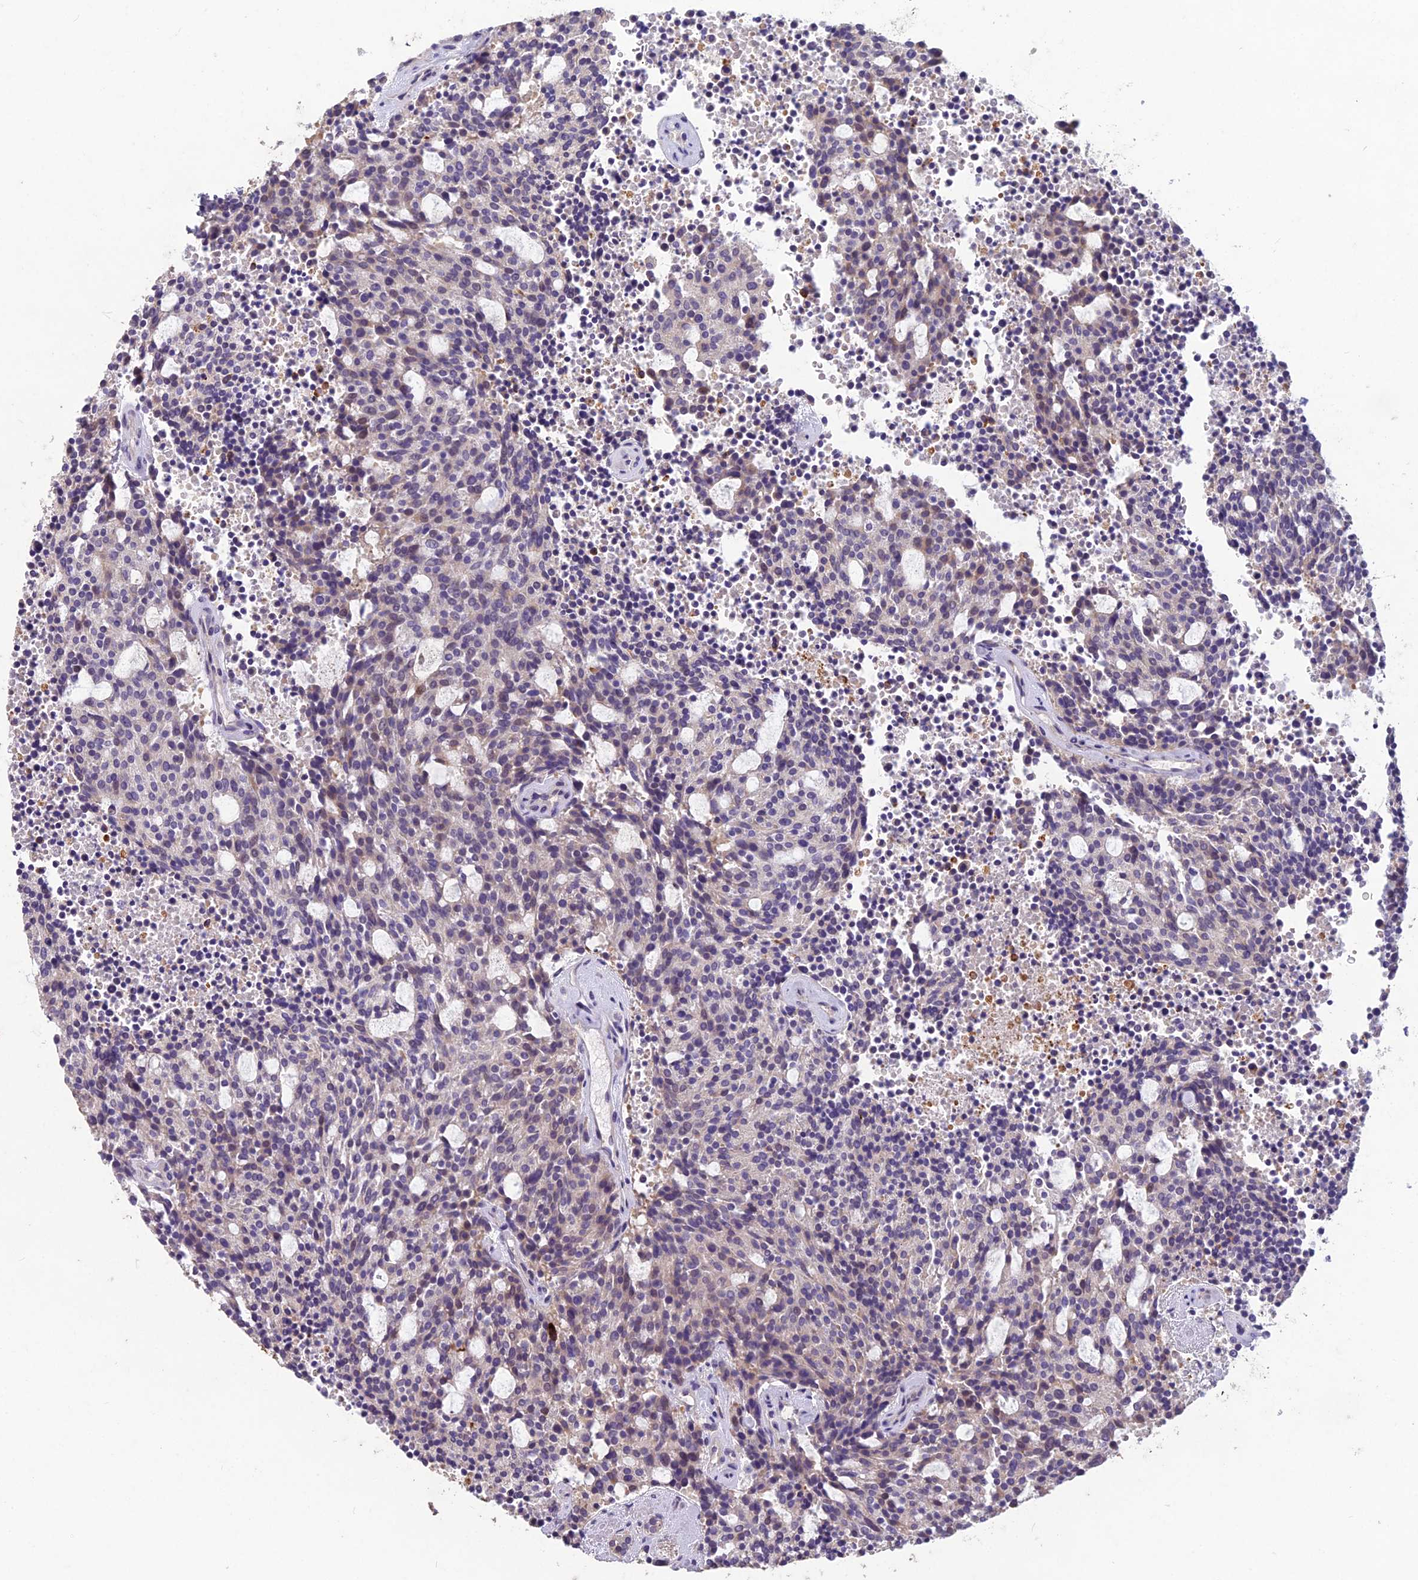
{"staining": {"intensity": "moderate", "quantity": "<25%", "location": "cytoplasmic/membranous"}, "tissue": "carcinoid", "cell_type": "Tumor cells", "image_type": "cancer", "snomed": [{"axis": "morphology", "description": "Carcinoid, malignant, NOS"}, {"axis": "topography", "description": "Pancreas"}], "caption": "Immunohistochemical staining of malignant carcinoid exhibits low levels of moderate cytoplasmic/membranous positivity in about <25% of tumor cells.", "gene": "CEACAM16", "patient": {"sex": "female", "age": 54}}